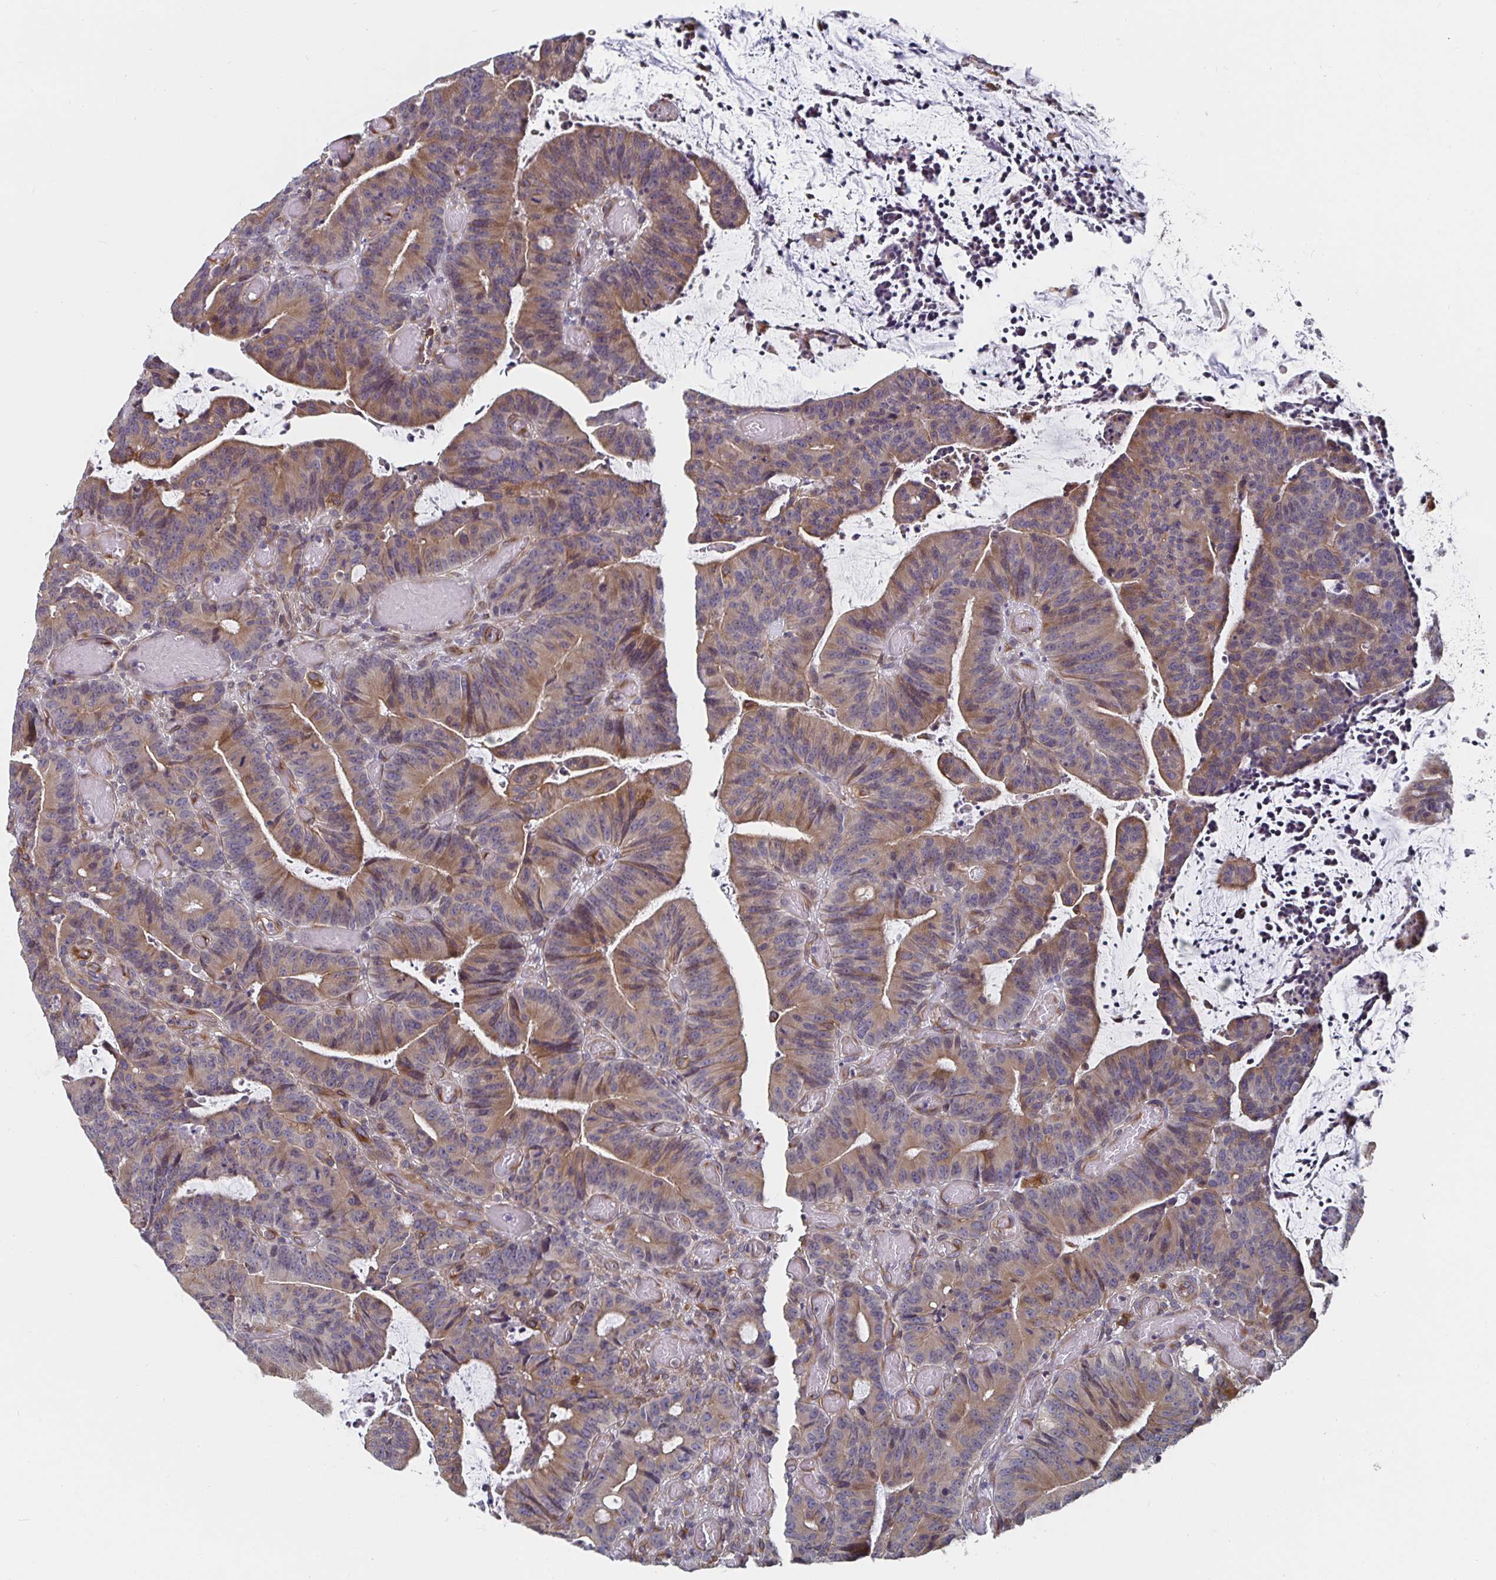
{"staining": {"intensity": "weak", "quantity": ">75%", "location": "cytoplasmic/membranous"}, "tissue": "colorectal cancer", "cell_type": "Tumor cells", "image_type": "cancer", "snomed": [{"axis": "morphology", "description": "Adenocarcinoma, NOS"}, {"axis": "topography", "description": "Colon"}], "caption": "A high-resolution histopathology image shows immunohistochemistry staining of colorectal adenocarcinoma, which reveals weak cytoplasmic/membranous staining in about >75% of tumor cells. Nuclei are stained in blue.", "gene": "BCAP29", "patient": {"sex": "female", "age": 78}}